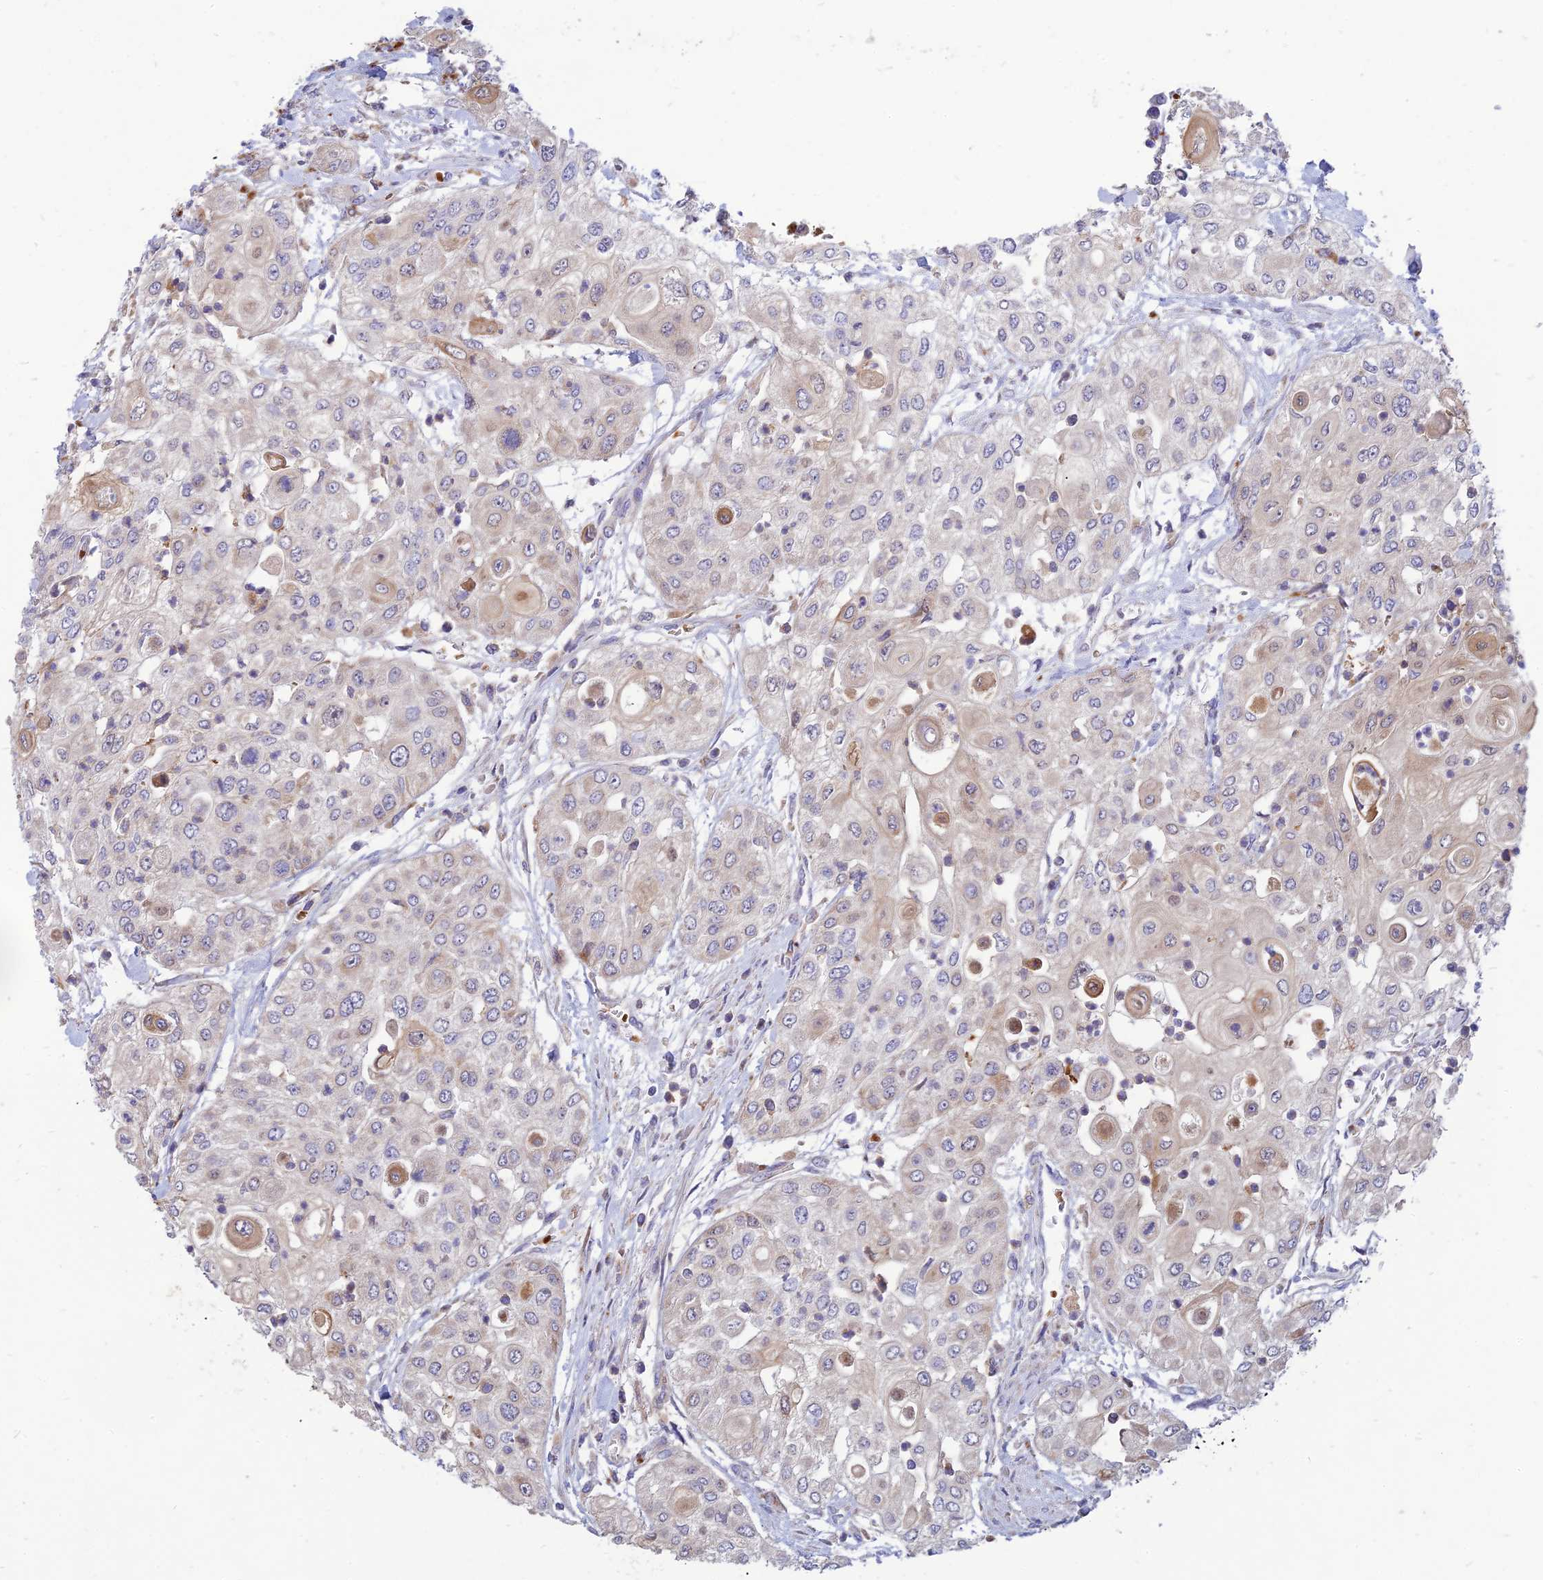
{"staining": {"intensity": "weak", "quantity": "<25%", "location": "cytoplasmic/membranous"}, "tissue": "urothelial cancer", "cell_type": "Tumor cells", "image_type": "cancer", "snomed": [{"axis": "morphology", "description": "Urothelial carcinoma, High grade"}, {"axis": "topography", "description": "Urinary bladder"}], "caption": "Immunohistochemistry (IHC) micrograph of neoplastic tissue: human urothelial carcinoma (high-grade) stained with DAB (3,3'-diaminobenzidine) exhibits no significant protein expression in tumor cells.", "gene": "PHKA2", "patient": {"sex": "female", "age": 79}}